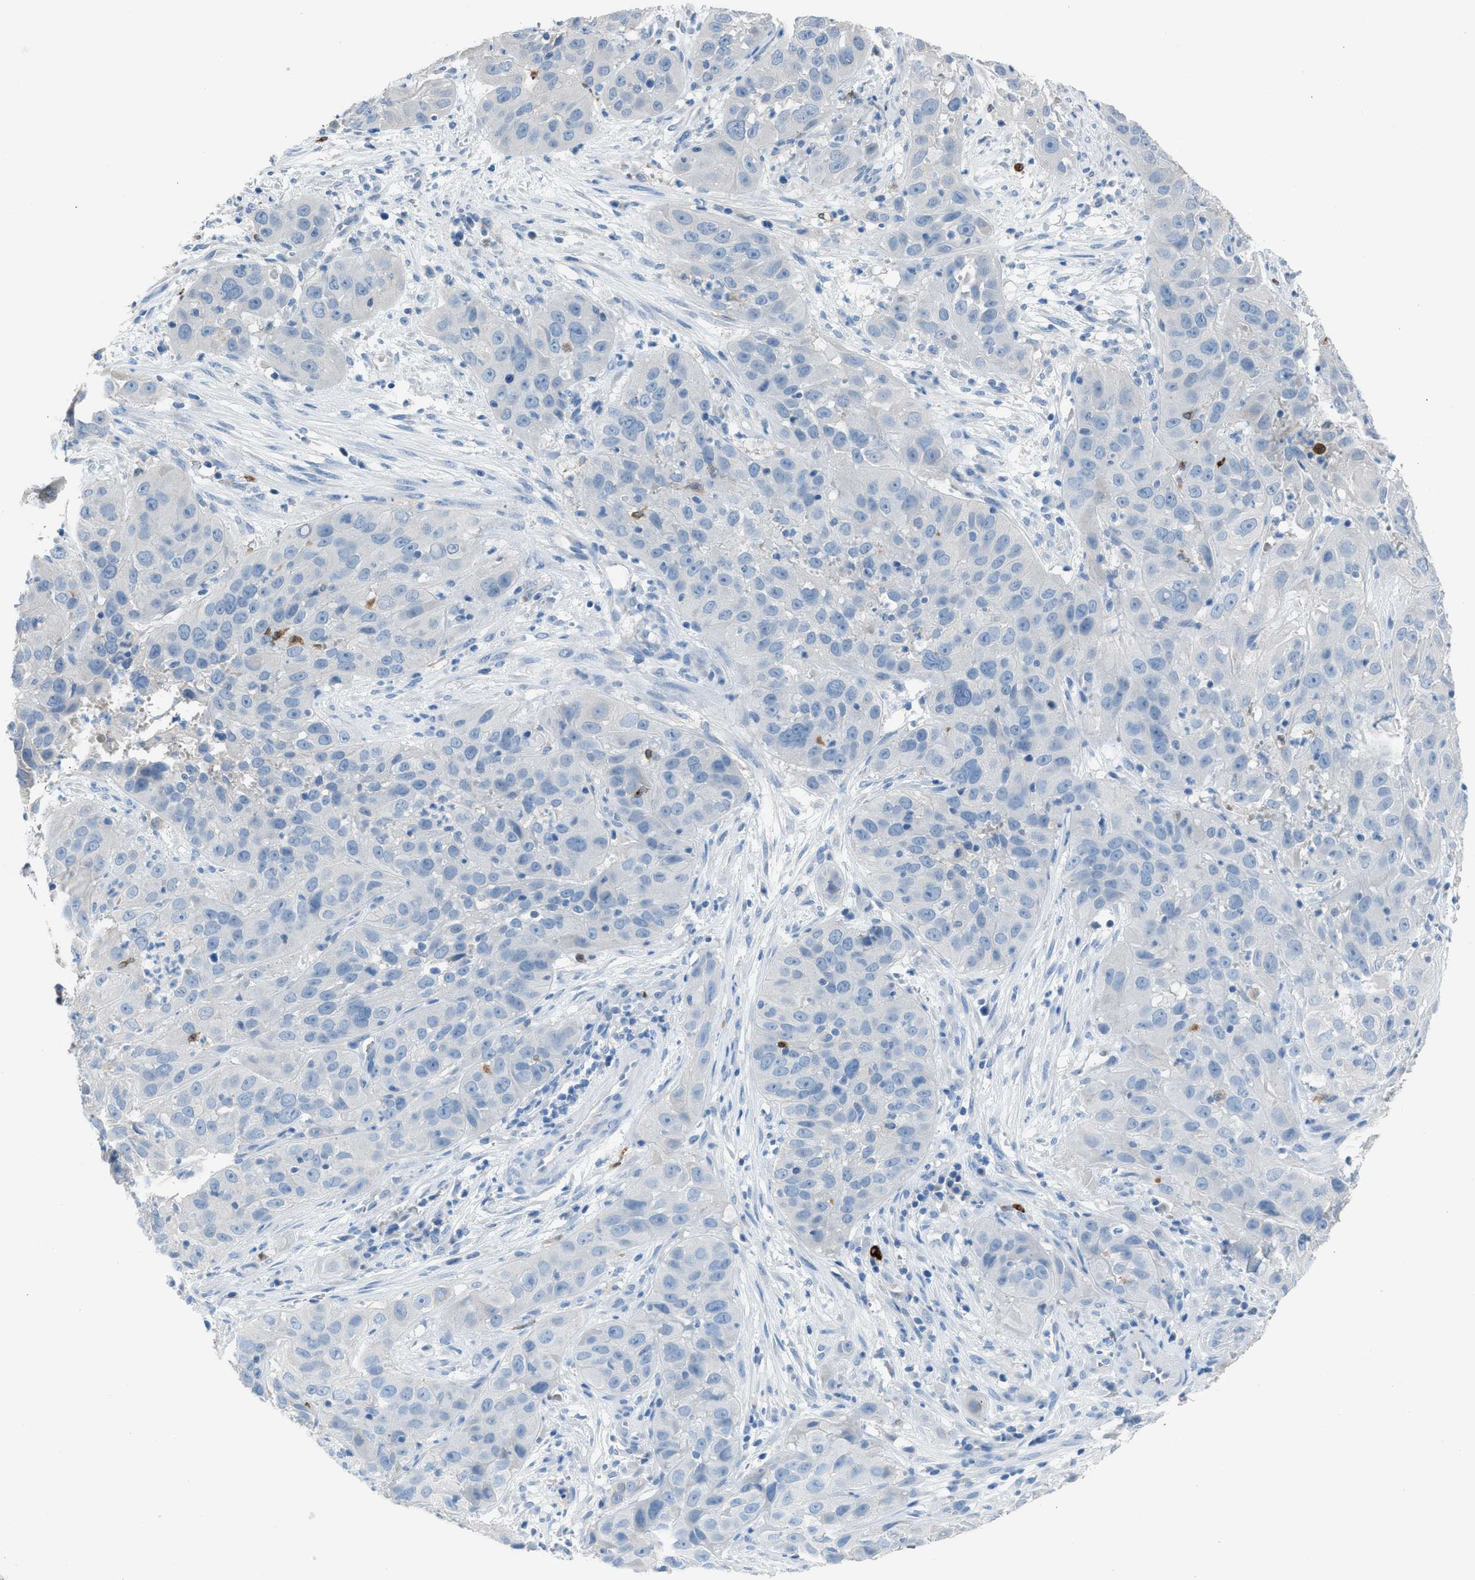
{"staining": {"intensity": "negative", "quantity": "none", "location": "none"}, "tissue": "cervical cancer", "cell_type": "Tumor cells", "image_type": "cancer", "snomed": [{"axis": "morphology", "description": "Squamous cell carcinoma, NOS"}, {"axis": "topography", "description": "Cervix"}], "caption": "Squamous cell carcinoma (cervical) was stained to show a protein in brown. There is no significant expression in tumor cells.", "gene": "CLEC10A", "patient": {"sex": "female", "age": 32}}